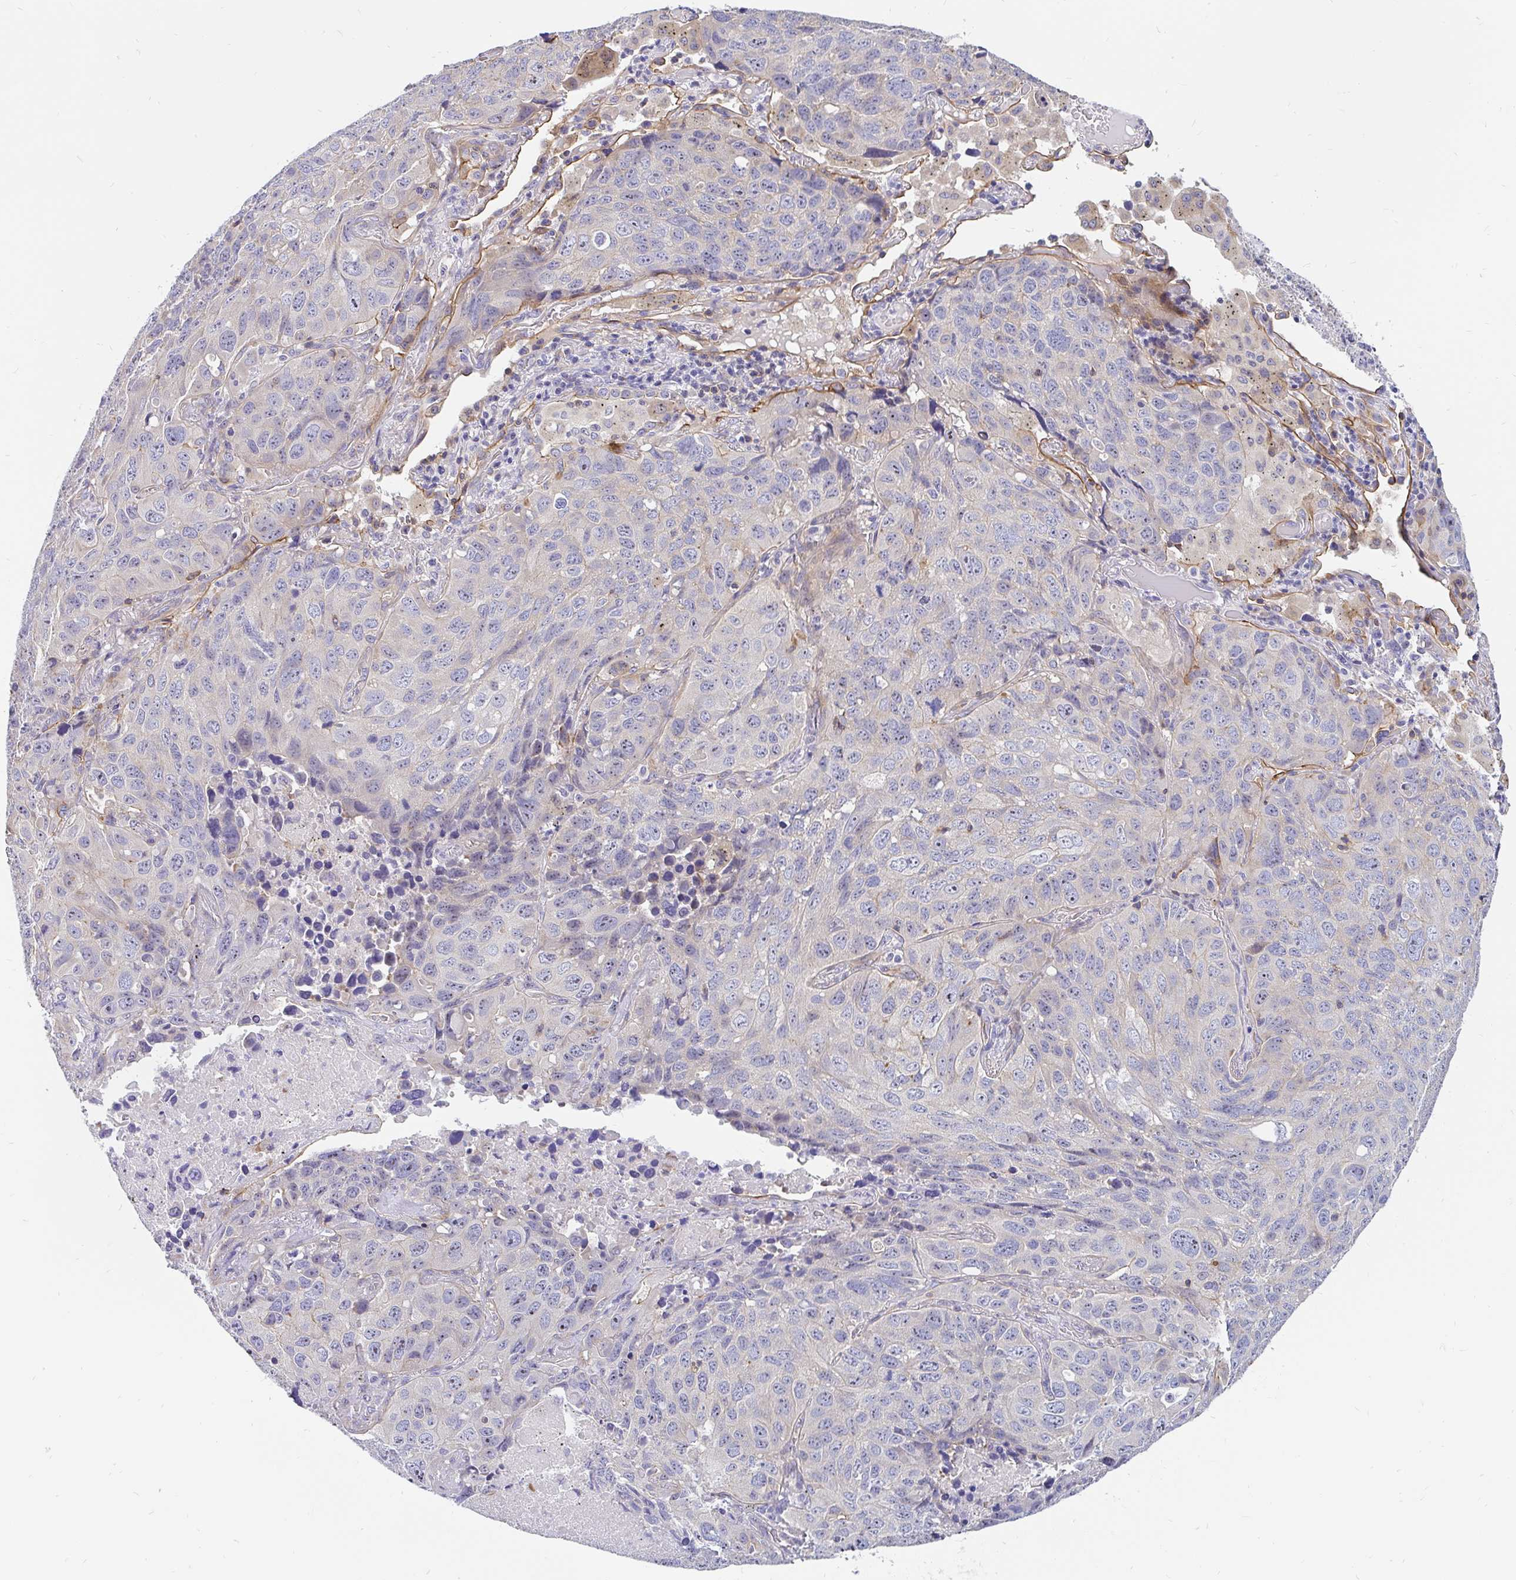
{"staining": {"intensity": "weak", "quantity": "<25%", "location": "cytoplasmic/membranous"}, "tissue": "lung cancer", "cell_type": "Tumor cells", "image_type": "cancer", "snomed": [{"axis": "morphology", "description": "Squamous cell carcinoma, NOS"}, {"axis": "topography", "description": "Lung"}], "caption": "Photomicrograph shows no protein positivity in tumor cells of lung cancer tissue.", "gene": "LRRC26", "patient": {"sex": "male", "age": 60}}